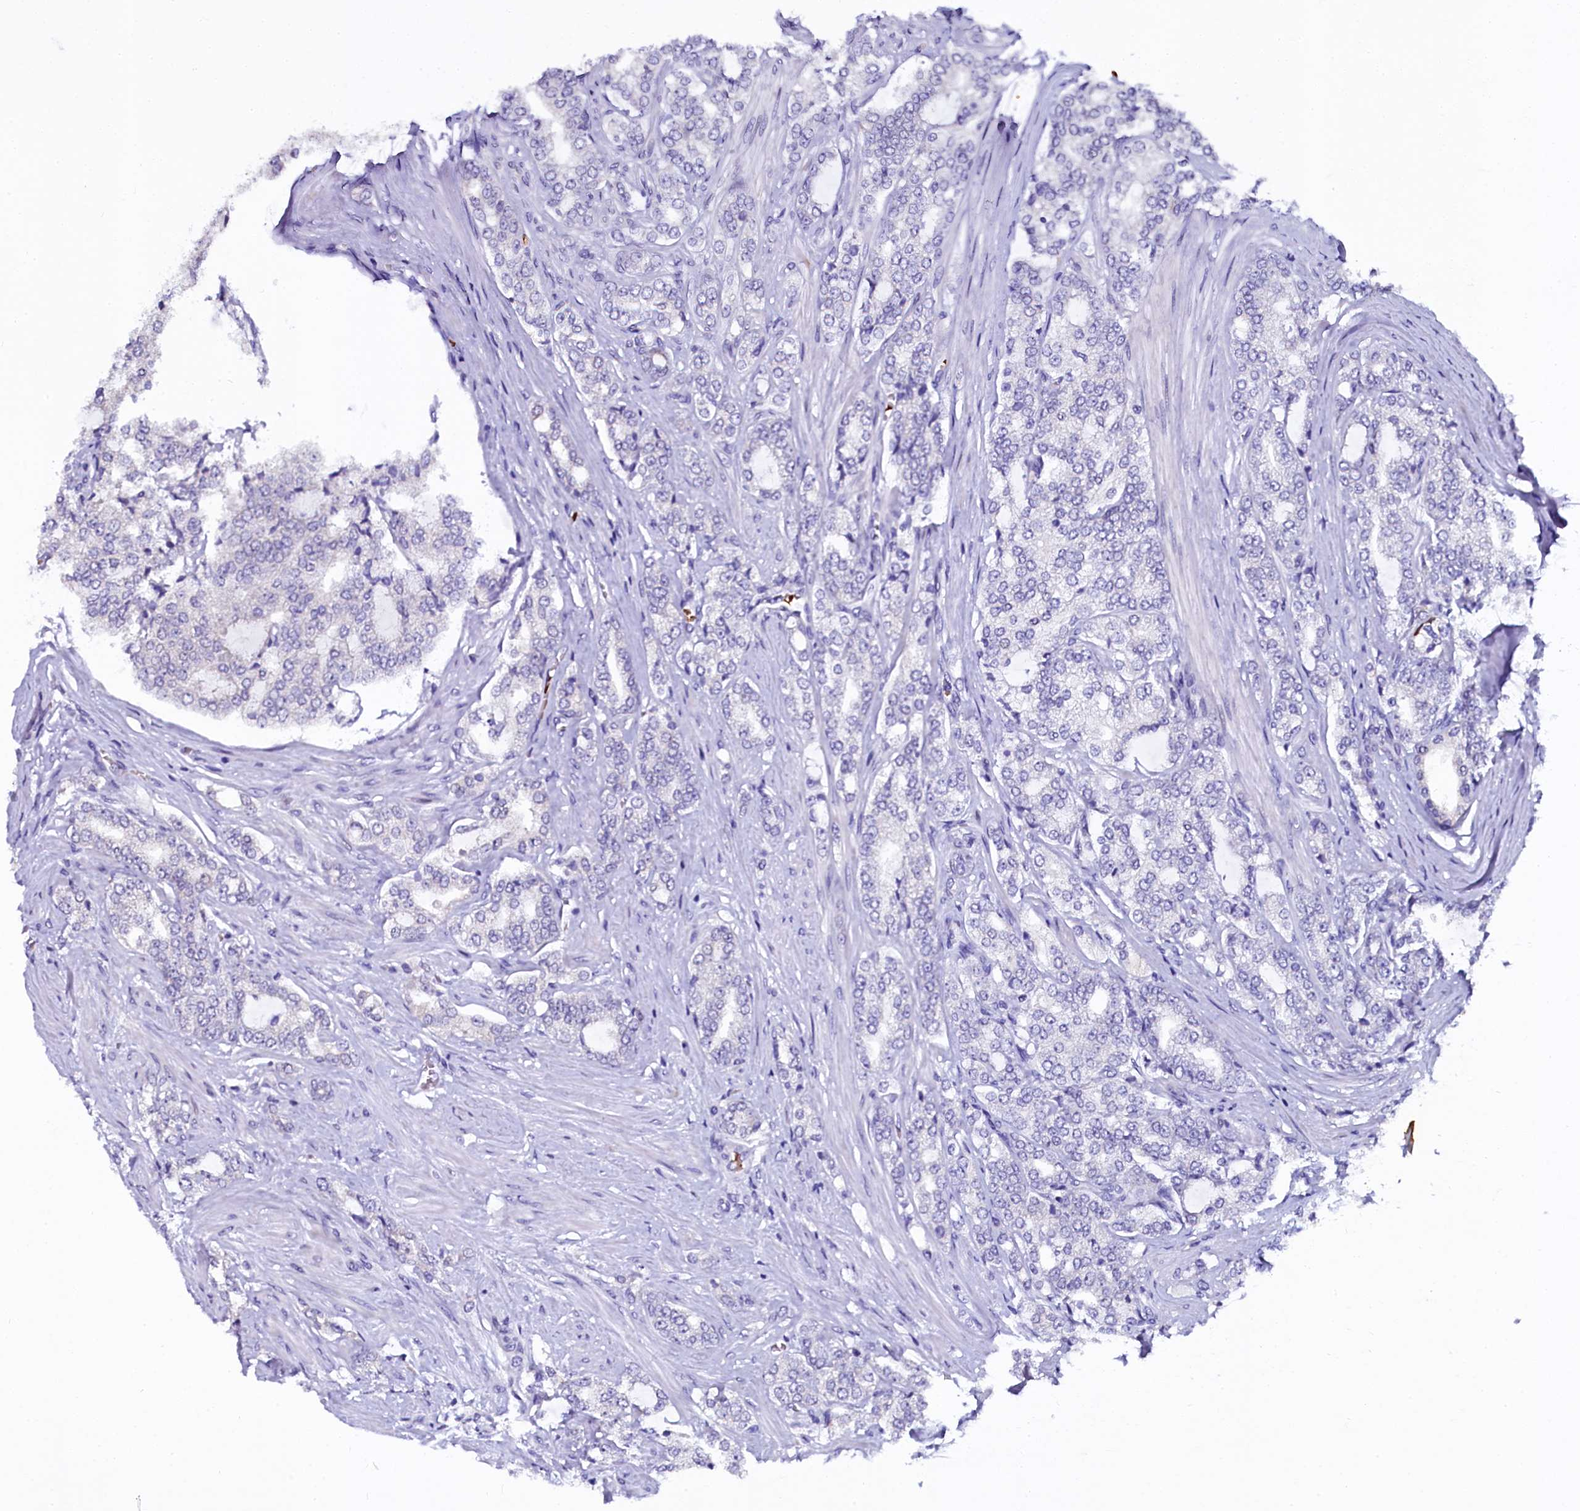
{"staining": {"intensity": "negative", "quantity": "none", "location": "none"}, "tissue": "prostate cancer", "cell_type": "Tumor cells", "image_type": "cancer", "snomed": [{"axis": "morphology", "description": "Adenocarcinoma, High grade"}, {"axis": "topography", "description": "Prostate"}], "caption": "High magnification brightfield microscopy of prostate adenocarcinoma (high-grade) stained with DAB (3,3'-diaminobenzidine) (brown) and counterstained with hematoxylin (blue): tumor cells show no significant staining. (Stains: DAB IHC with hematoxylin counter stain, Microscopy: brightfield microscopy at high magnification).", "gene": "CTDSPL2", "patient": {"sex": "male", "age": 64}}